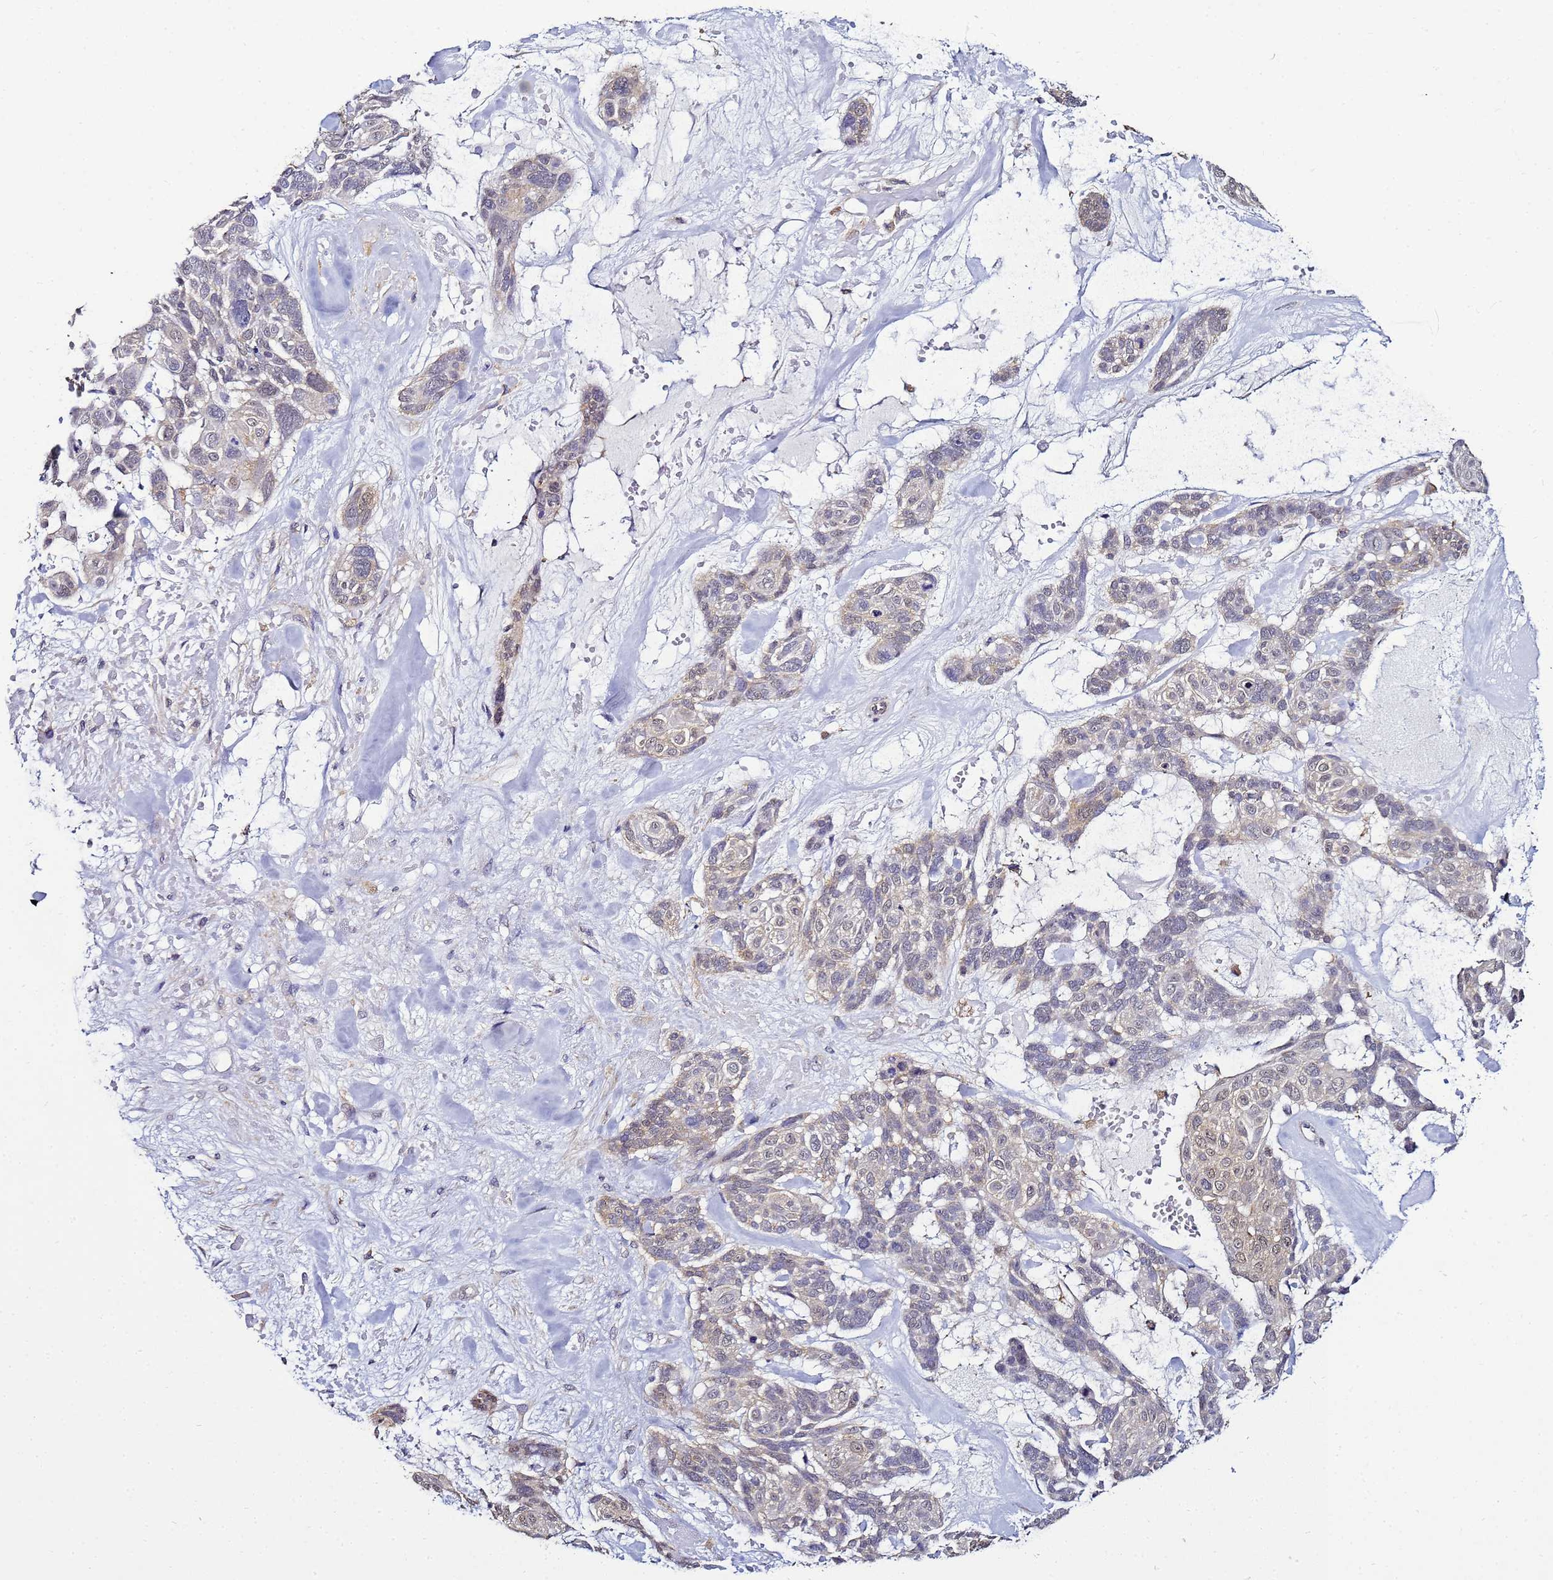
{"staining": {"intensity": "weak", "quantity": "25%-75%", "location": "cytoplasmic/membranous"}, "tissue": "skin cancer", "cell_type": "Tumor cells", "image_type": "cancer", "snomed": [{"axis": "morphology", "description": "Basal cell carcinoma"}, {"axis": "topography", "description": "Skin"}], "caption": "IHC micrograph of skin cancer (basal cell carcinoma) stained for a protein (brown), which exhibits low levels of weak cytoplasmic/membranous expression in about 25%-75% of tumor cells.", "gene": "ENOPH1", "patient": {"sex": "male", "age": 88}}